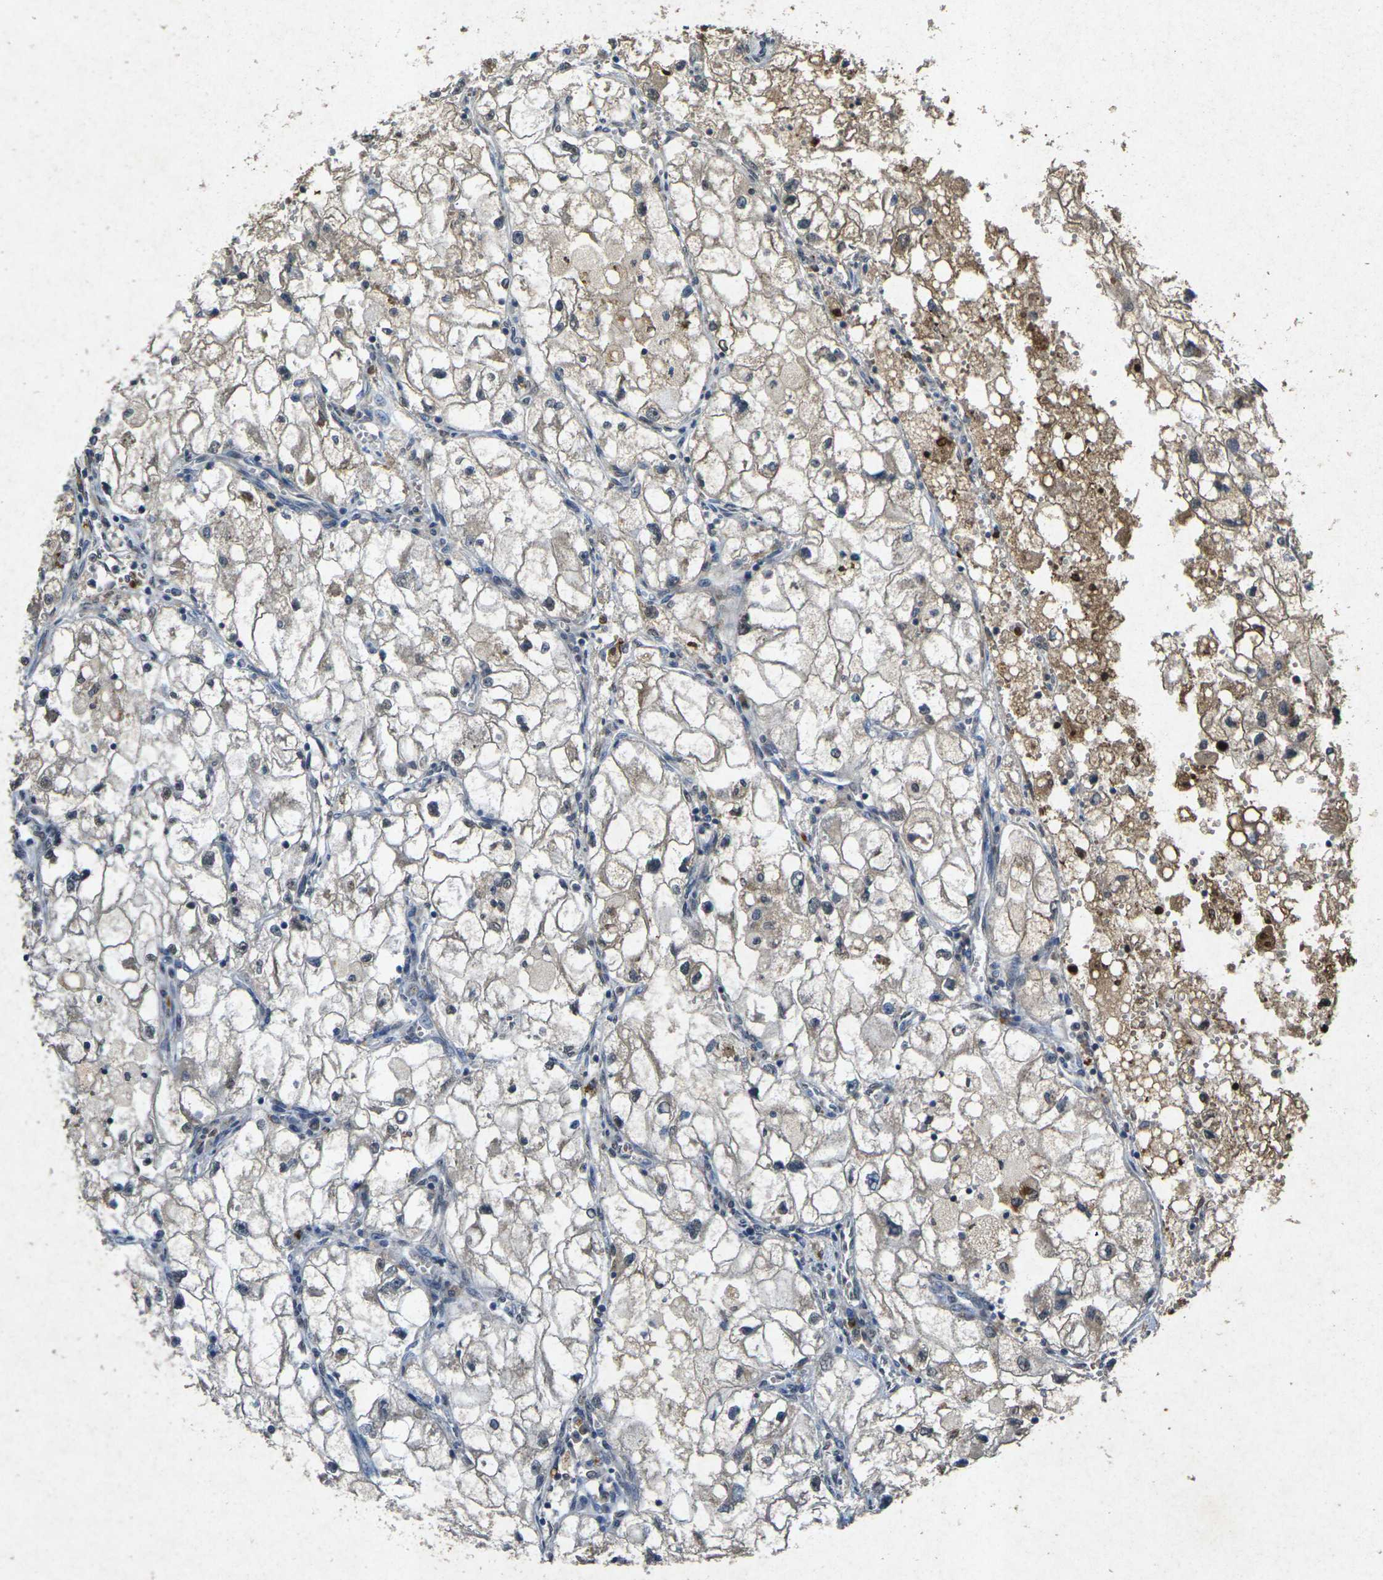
{"staining": {"intensity": "moderate", "quantity": "<25%", "location": "cytoplasmic/membranous"}, "tissue": "renal cancer", "cell_type": "Tumor cells", "image_type": "cancer", "snomed": [{"axis": "morphology", "description": "Adenocarcinoma, NOS"}, {"axis": "topography", "description": "Kidney"}], "caption": "This is a photomicrograph of IHC staining of renal cancer, which shows moderate positivity in the cytoplasmic/membranous of tumor cells.", "gene": "RGMA", "patient": {"sex": "female", "age": 70}}